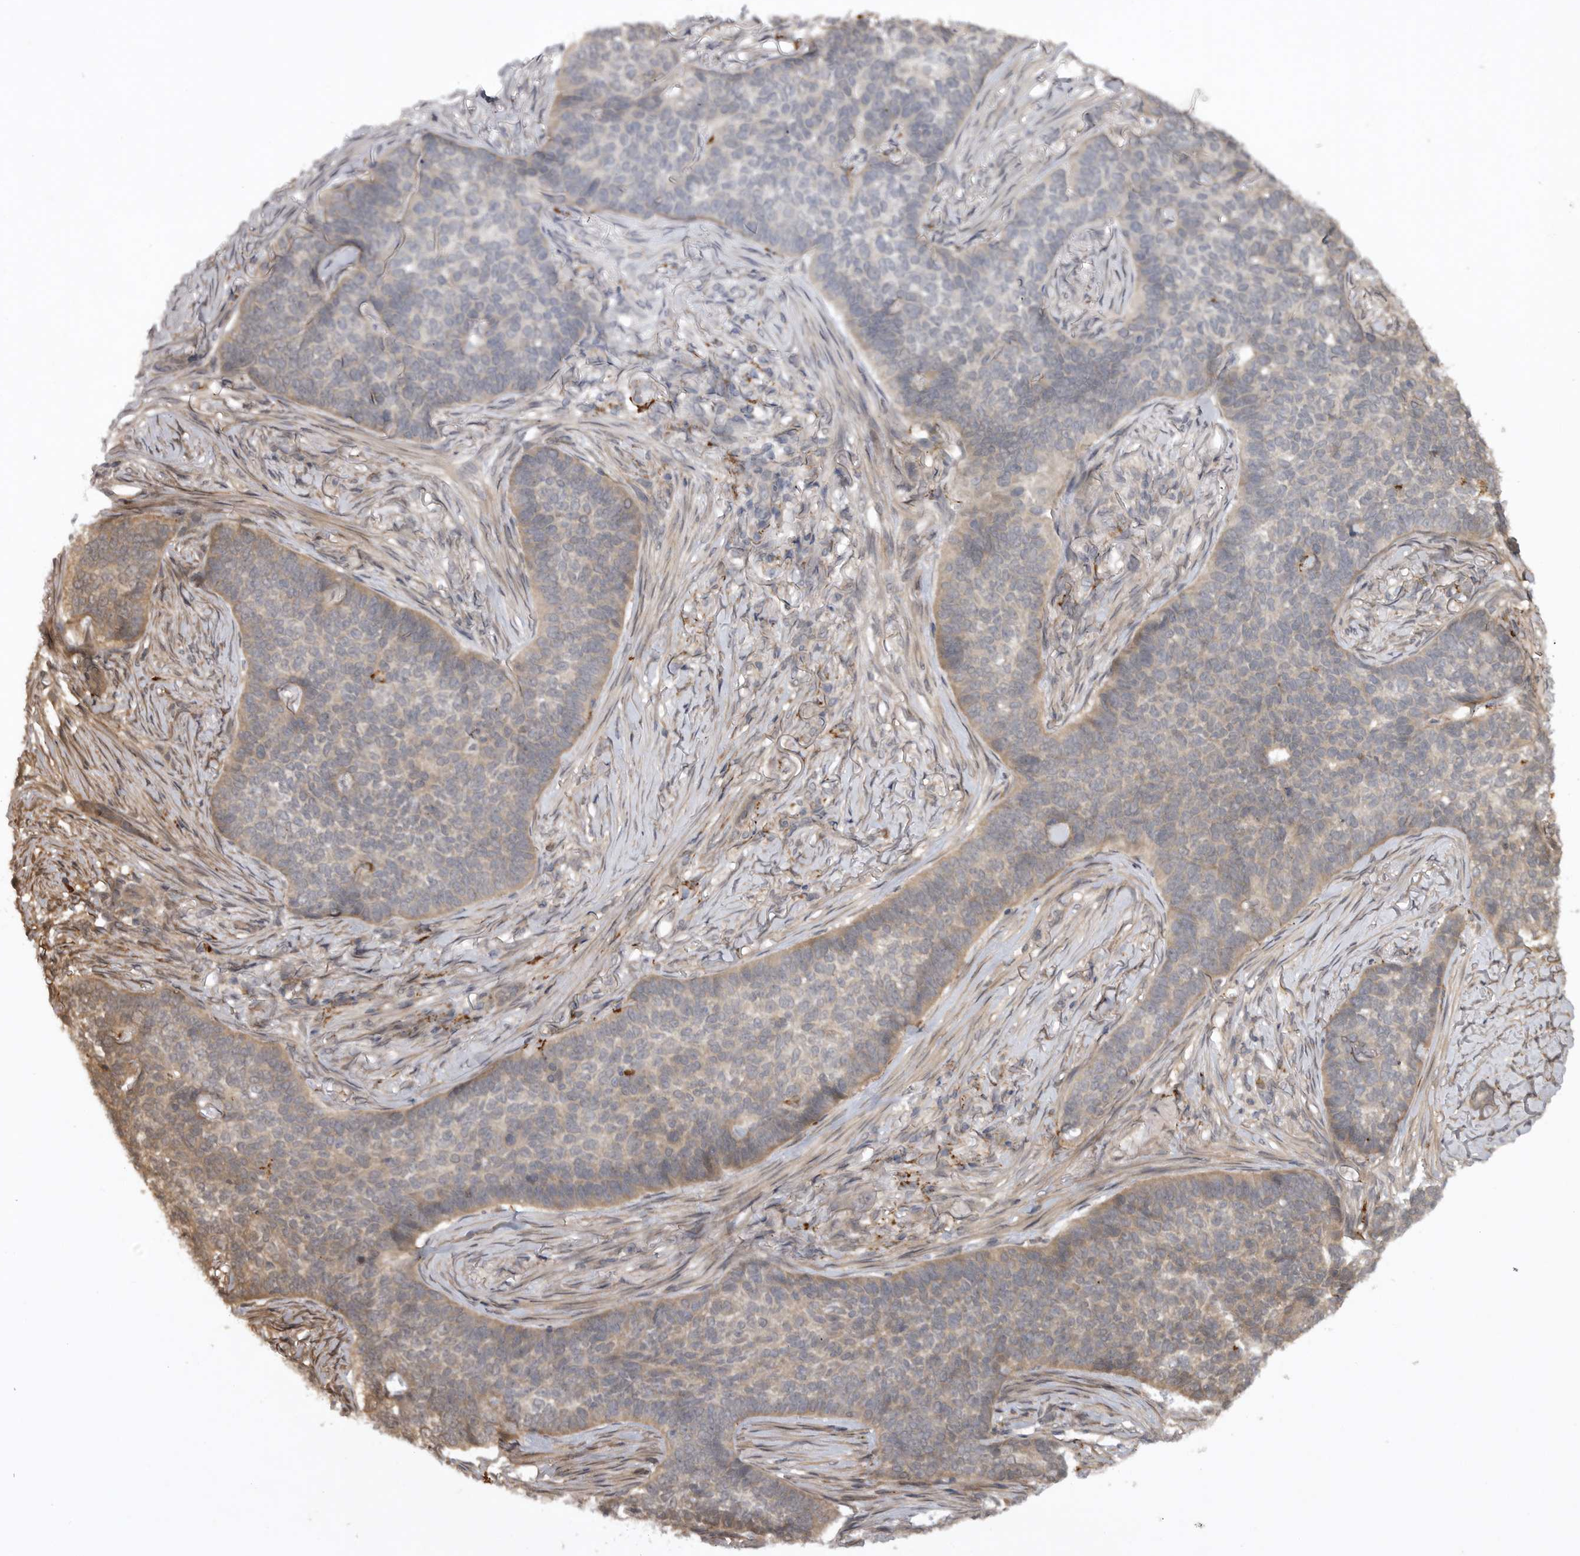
{"staining": {"intensity": "weak", "quantity": "<25%", "location": "cytoplasmic/membranous"}, "tissue": "skin cancer", "cell_type": "Tumor cells", "image_type": "cancer", "snomed": [{"axis": "morphology", "description": "Basal cell carcinoma"}, {"axis": "topography", "description": "Skin"}], "caption": "This is an IHC image of human skin cancer (basal cell carcinoma). There is no expression in tumor cells.", "gene": "DHDDS", "patient": {"sex": "male", "age": 85}}